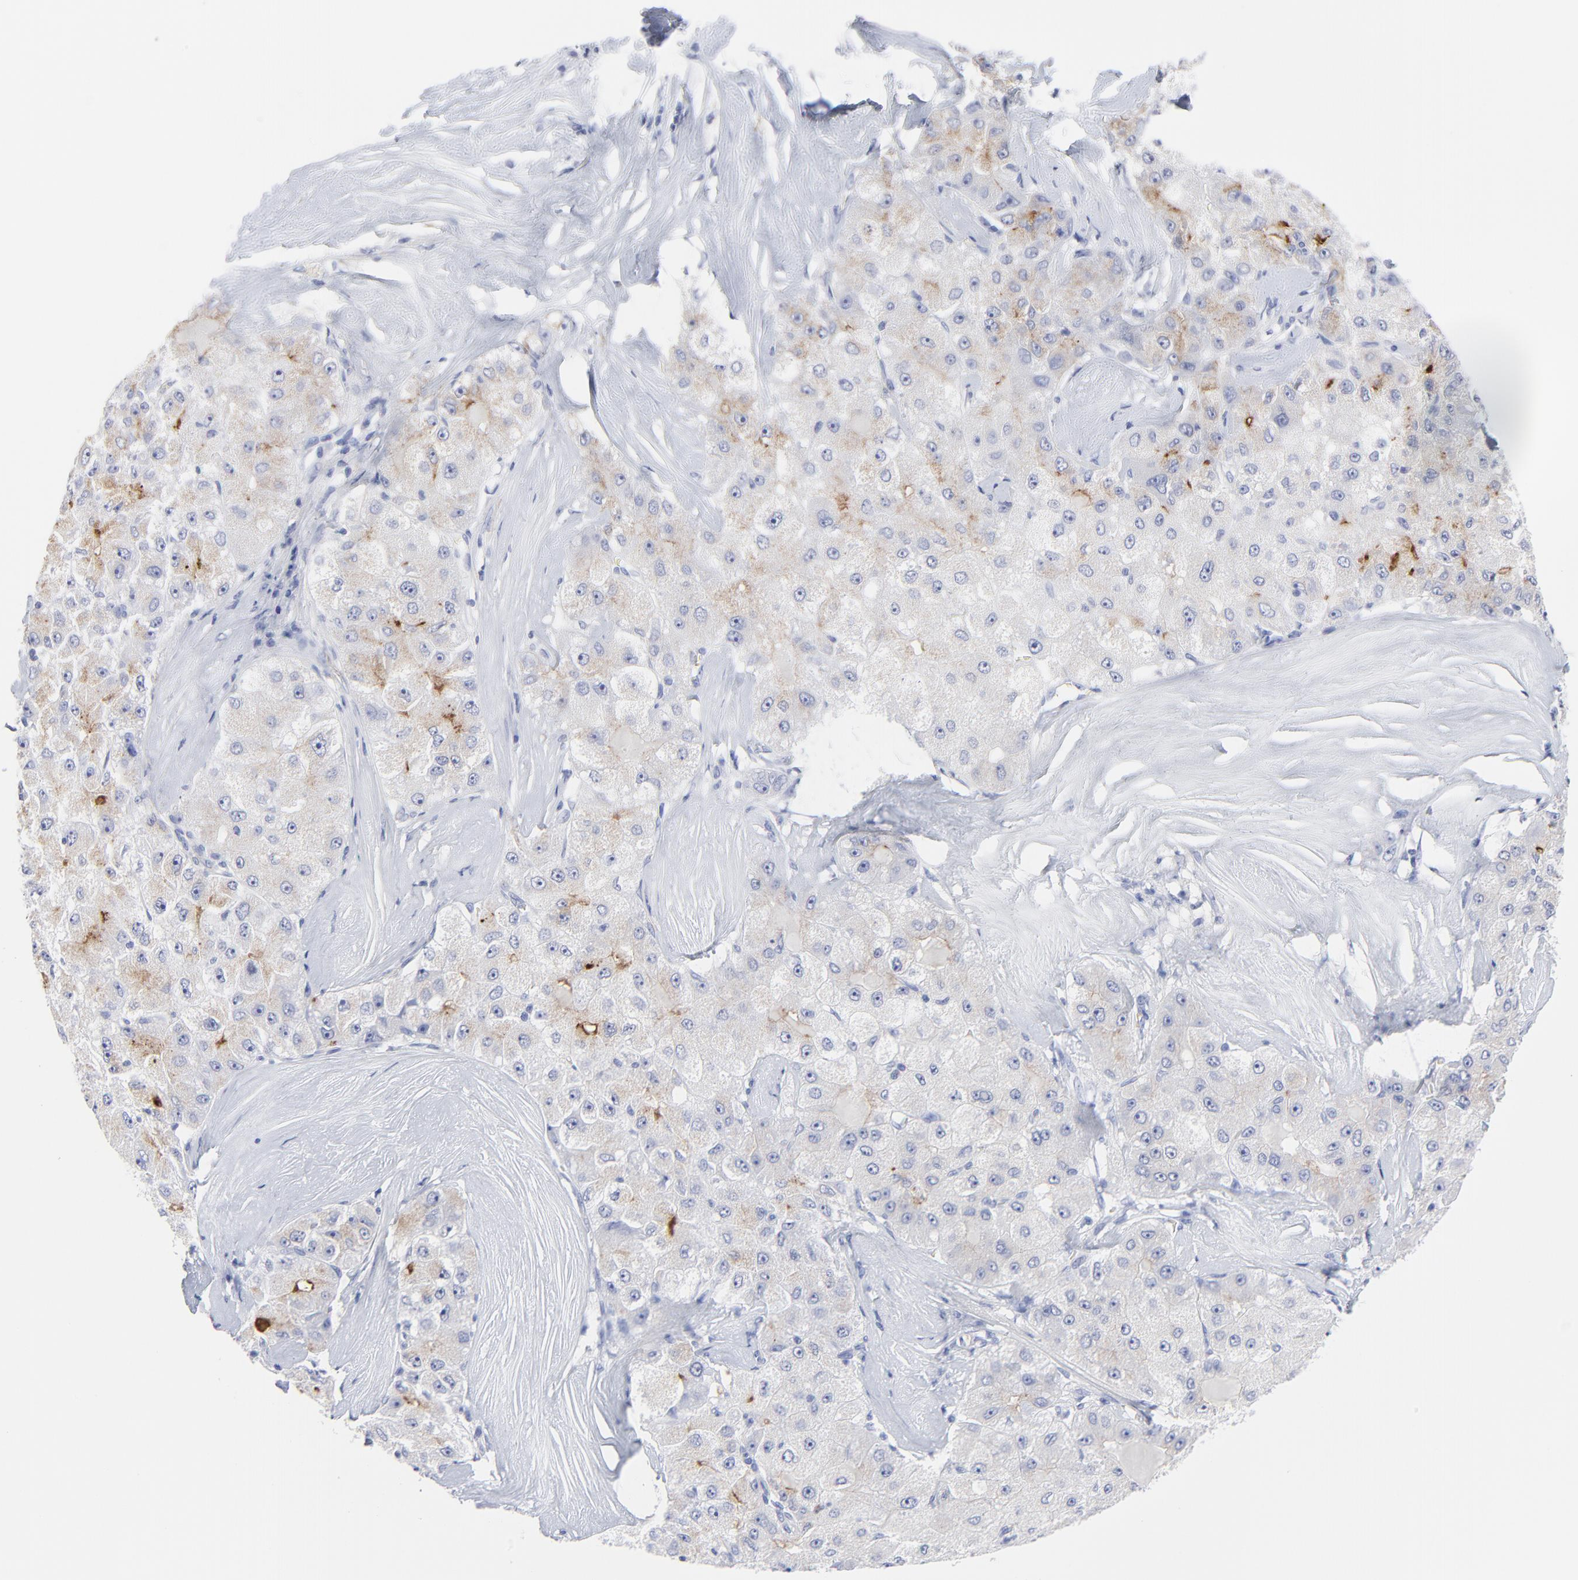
{"staining": {"intensity": "moderate", "quantity": "25%-75%", "location": "cytoplasmic/membranous"}, "tissue": "liver cancer", "cell_type": "Tumor cells", "image_type": "cancer", "snomed": [{"axis": "morphology", "description": "Carcinoma, Hepatocellular, NOS"}, {"axis": "topography", "description": "Liver"}], "caption": "Moderate cytoplasmic/membranous positivity for a protein is seen in approximately 25%-75% of tumor cells of liver cancer using IHC.", "gene": "CNTN3", "patient": {"sex": "male", "age": 80}}